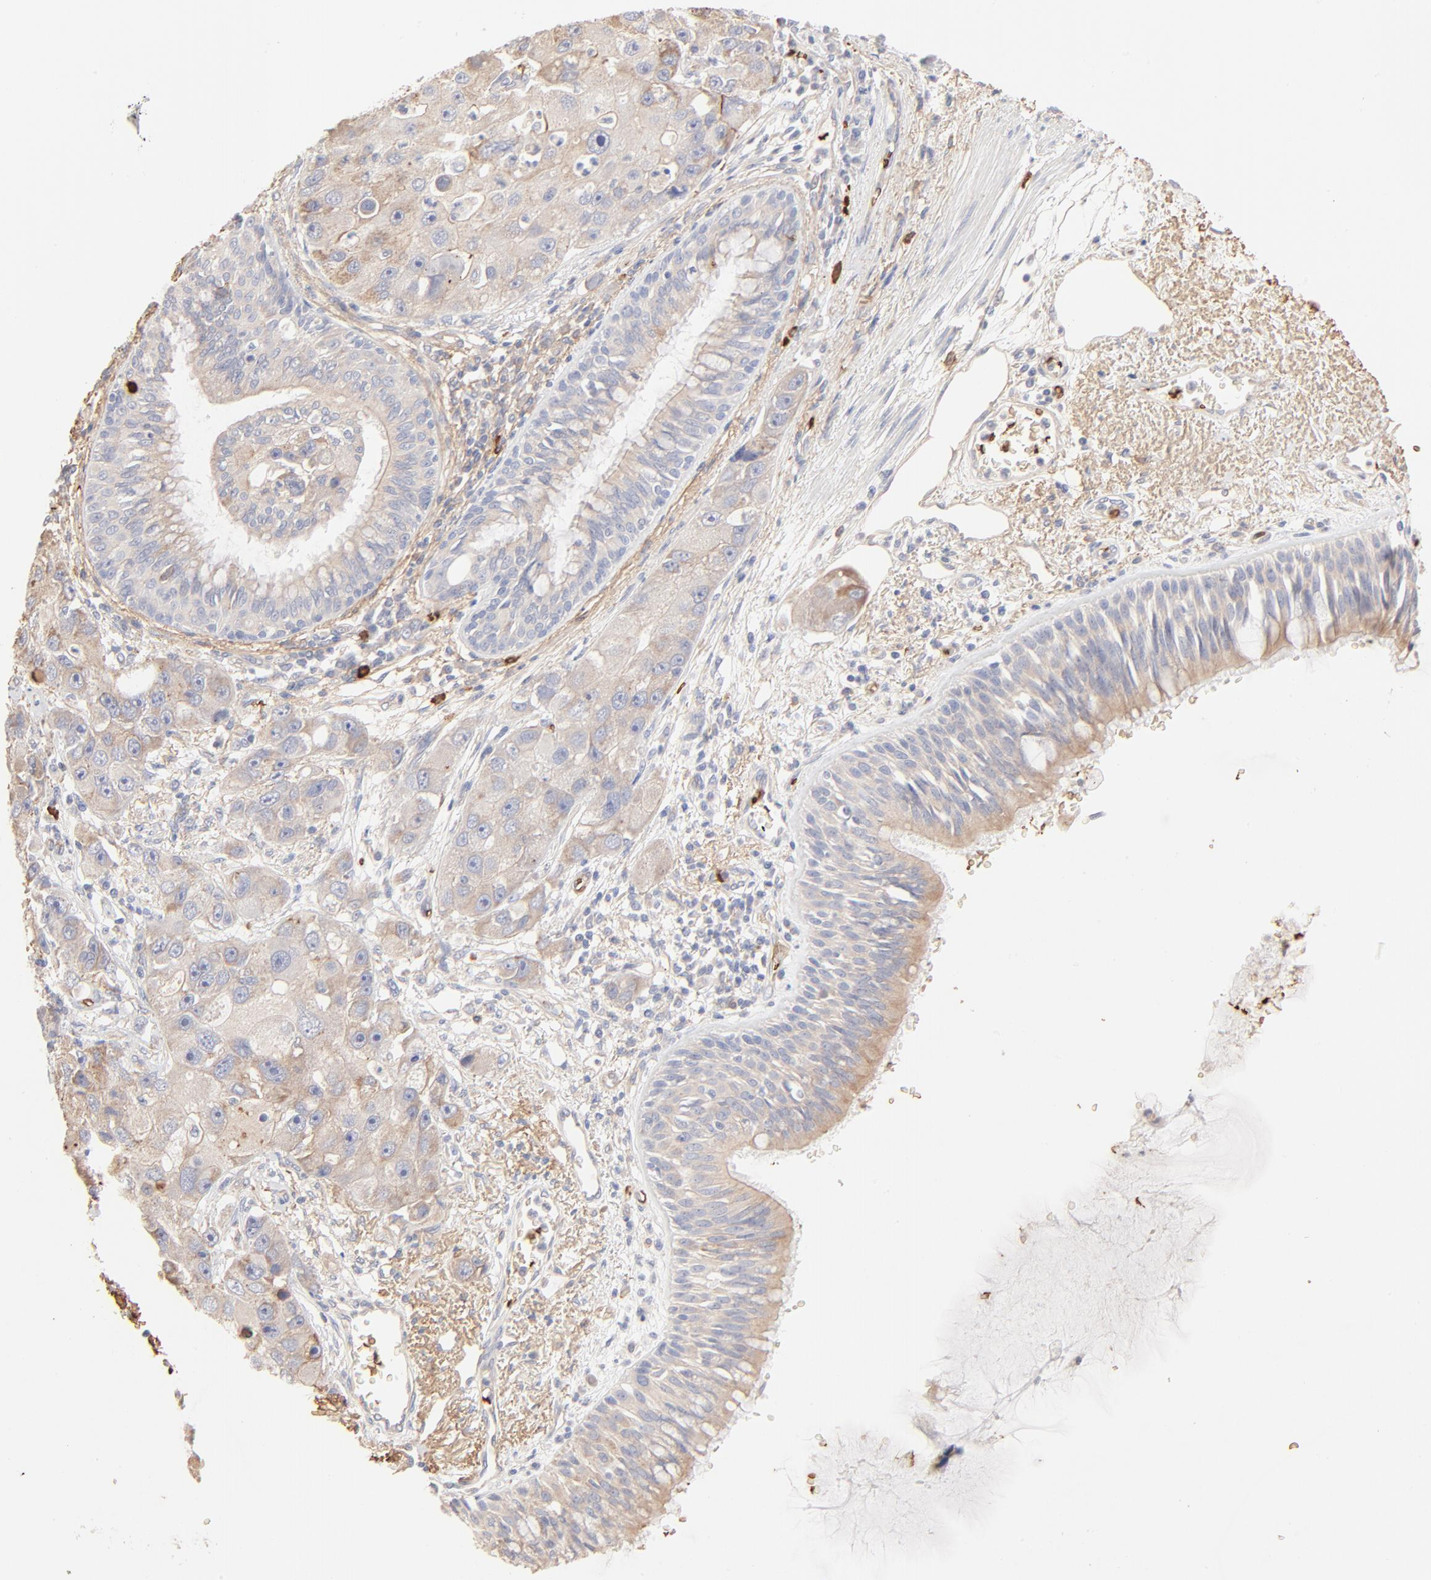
{"staining": {"intensity": "weak", "quantity": ">75%", "location": "cytoplasmic/membranous"}, "tissue": "bronchus", "cell_type": "Respiratory epithelial cells", "image_type": "normal", "snomed": [{"axis": "morphology", "description": "Normal tissue, NOS"}, {"axis": "morphology", "description": "Adenocarcinoma, NOS"}, {"axis": "morphology", "description": "Adenocarcinoma, metastatic, NOS"}, {"axis": "topography", "description": "Lymph node"}, {"axis": "topography", "description": "Bronchus"}, {"axis": "topography", "description": "Lung"}], "caption": "Protein staining exhibits weak cytoplasmic/membranous positivity in about >75% of respiratory epithelial cells in normal bronchus. Using DAB (3,3'-diaminobenzidine) (brown) and hematoxylin (blue) stains, captured at high magnification using brightfield microscopy.", "gene": "SPTB", "patient": {"sex": "female", "age": 54}}